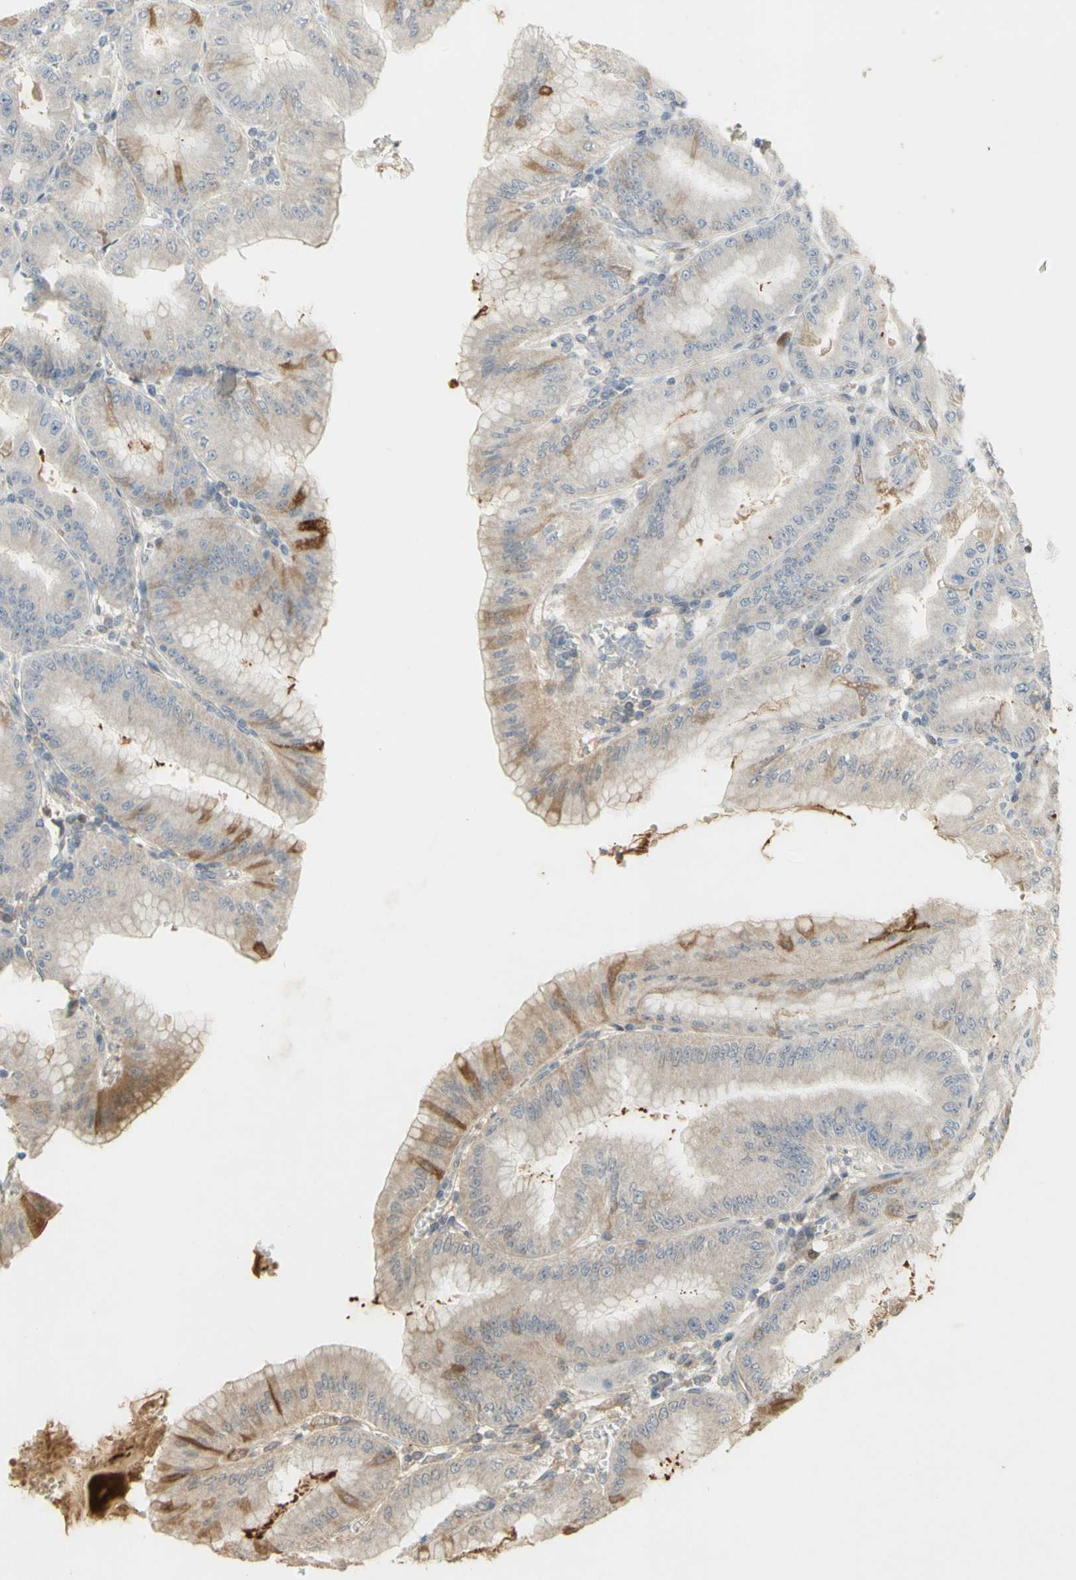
{"staining": {"intensity": "moderate", "quantity": "25%-75%", "location": "cytoplasmic/membranous,nuclear"}, "tissue": "stomach", "cell_type": "Glandular cells", "image_type": "normal", "snomed": [{"axis": "morphology", "description": "Normal tissue, NOS"}, {"axis": "topography", "description": "Stomach, lower"}], "caption": "Moderate cytoplasmic/membranous,nuclear protein positivity is identified in about 25%-75% of glandular cells in stomach.", "gene": "NRG4", "patient": {"sex": "male", "age": 71}}